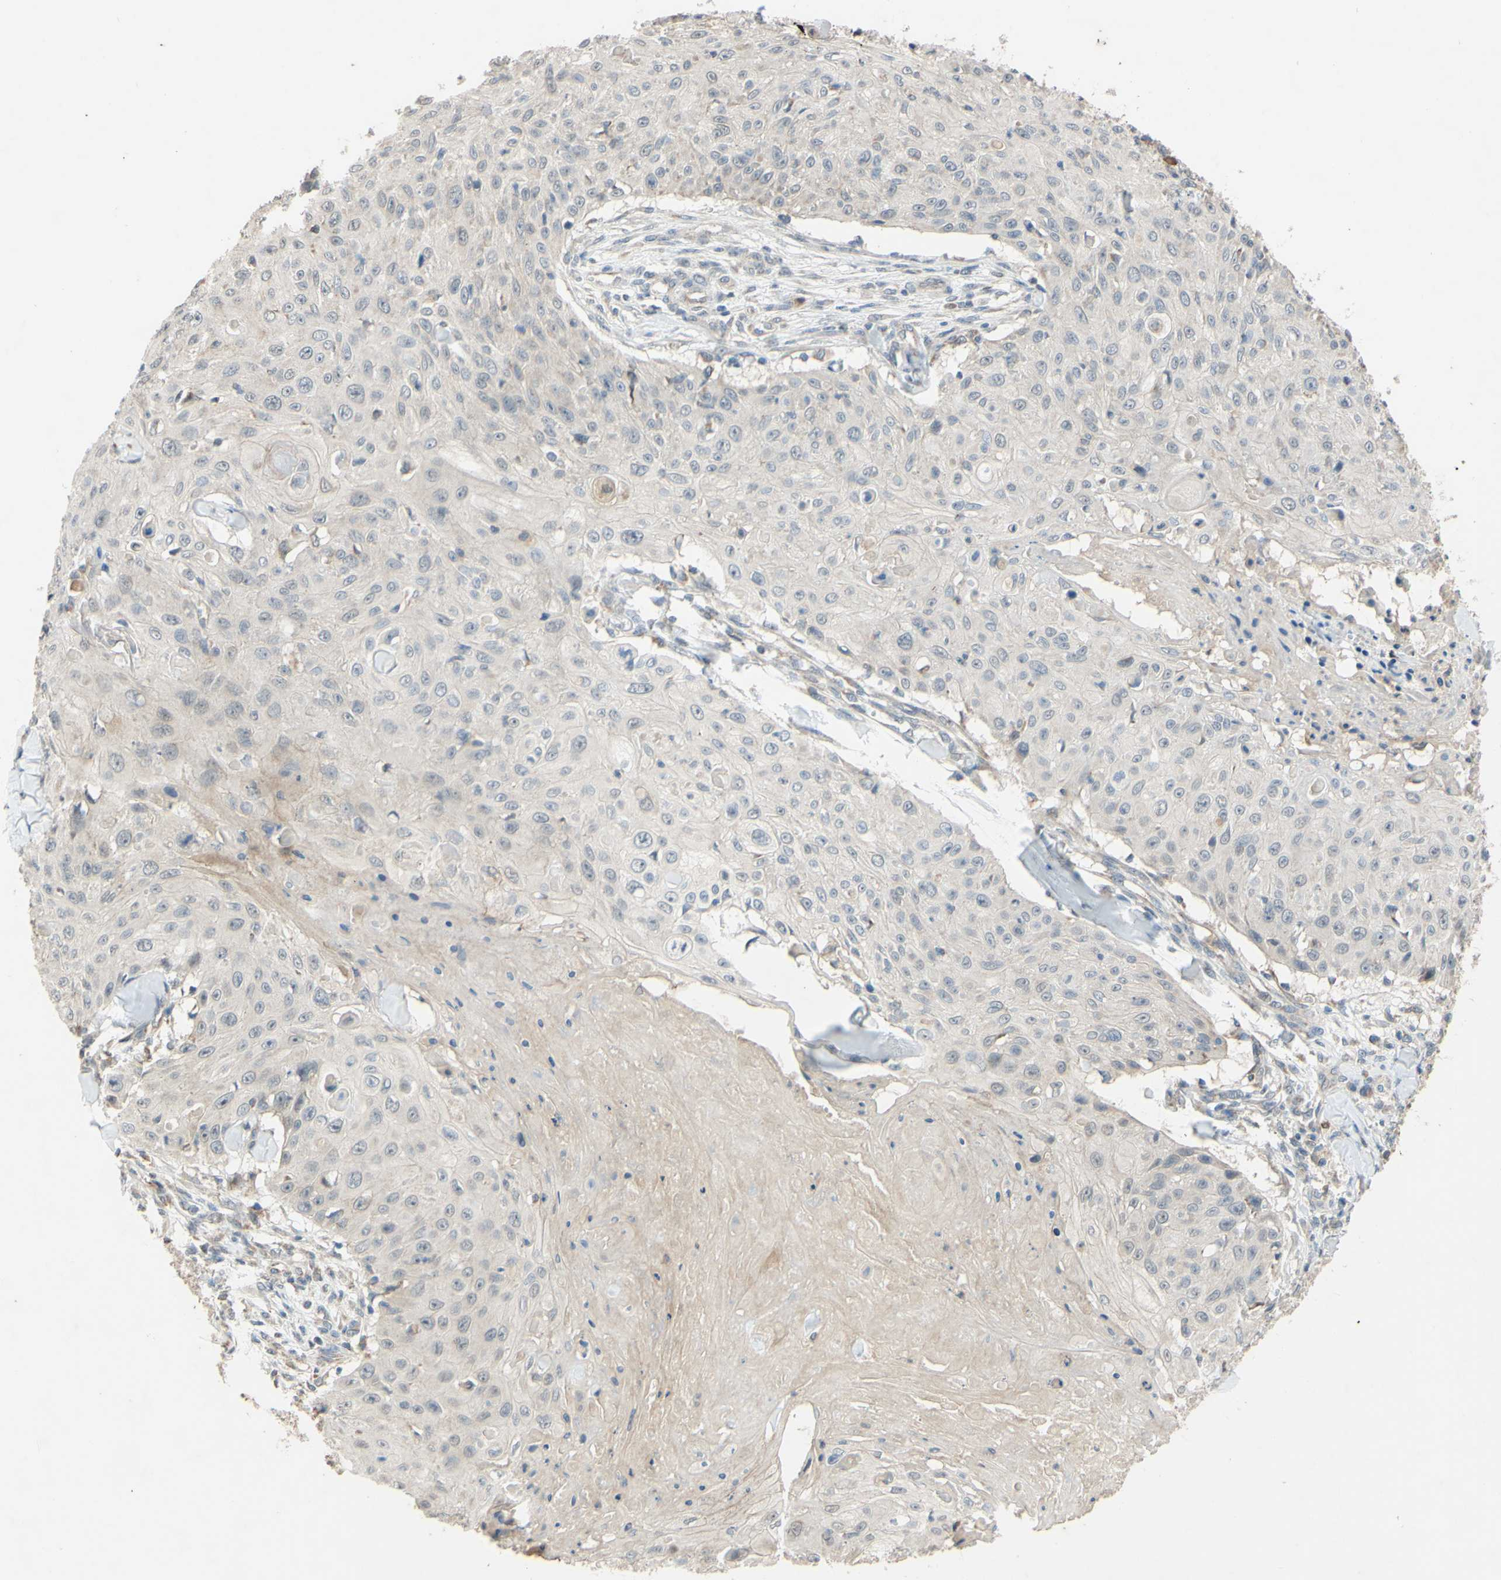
{"staining": {"intensity": "negative", "quantity": "none", "location": "none"}, "tissue": "skin cancer", "cell_type": "Tumor cells", "image_type": "cancer", "snomed": [{"axis": "morphology", "description": "Squamous cell carcinoma, NOS"}, {"axis": "topography", "description": "Skin"}], "caption": "High magnification brightfield microscopy of skin cancer (squamous cell carcinoma) stained with DAB (3,3'-diaminobenzidine) (brown) and counterstained with hematoxylin (blue): tumor cells show no significant staining.", "gene": "GATA1", "patient": {"sex": "male", "age": 86}}